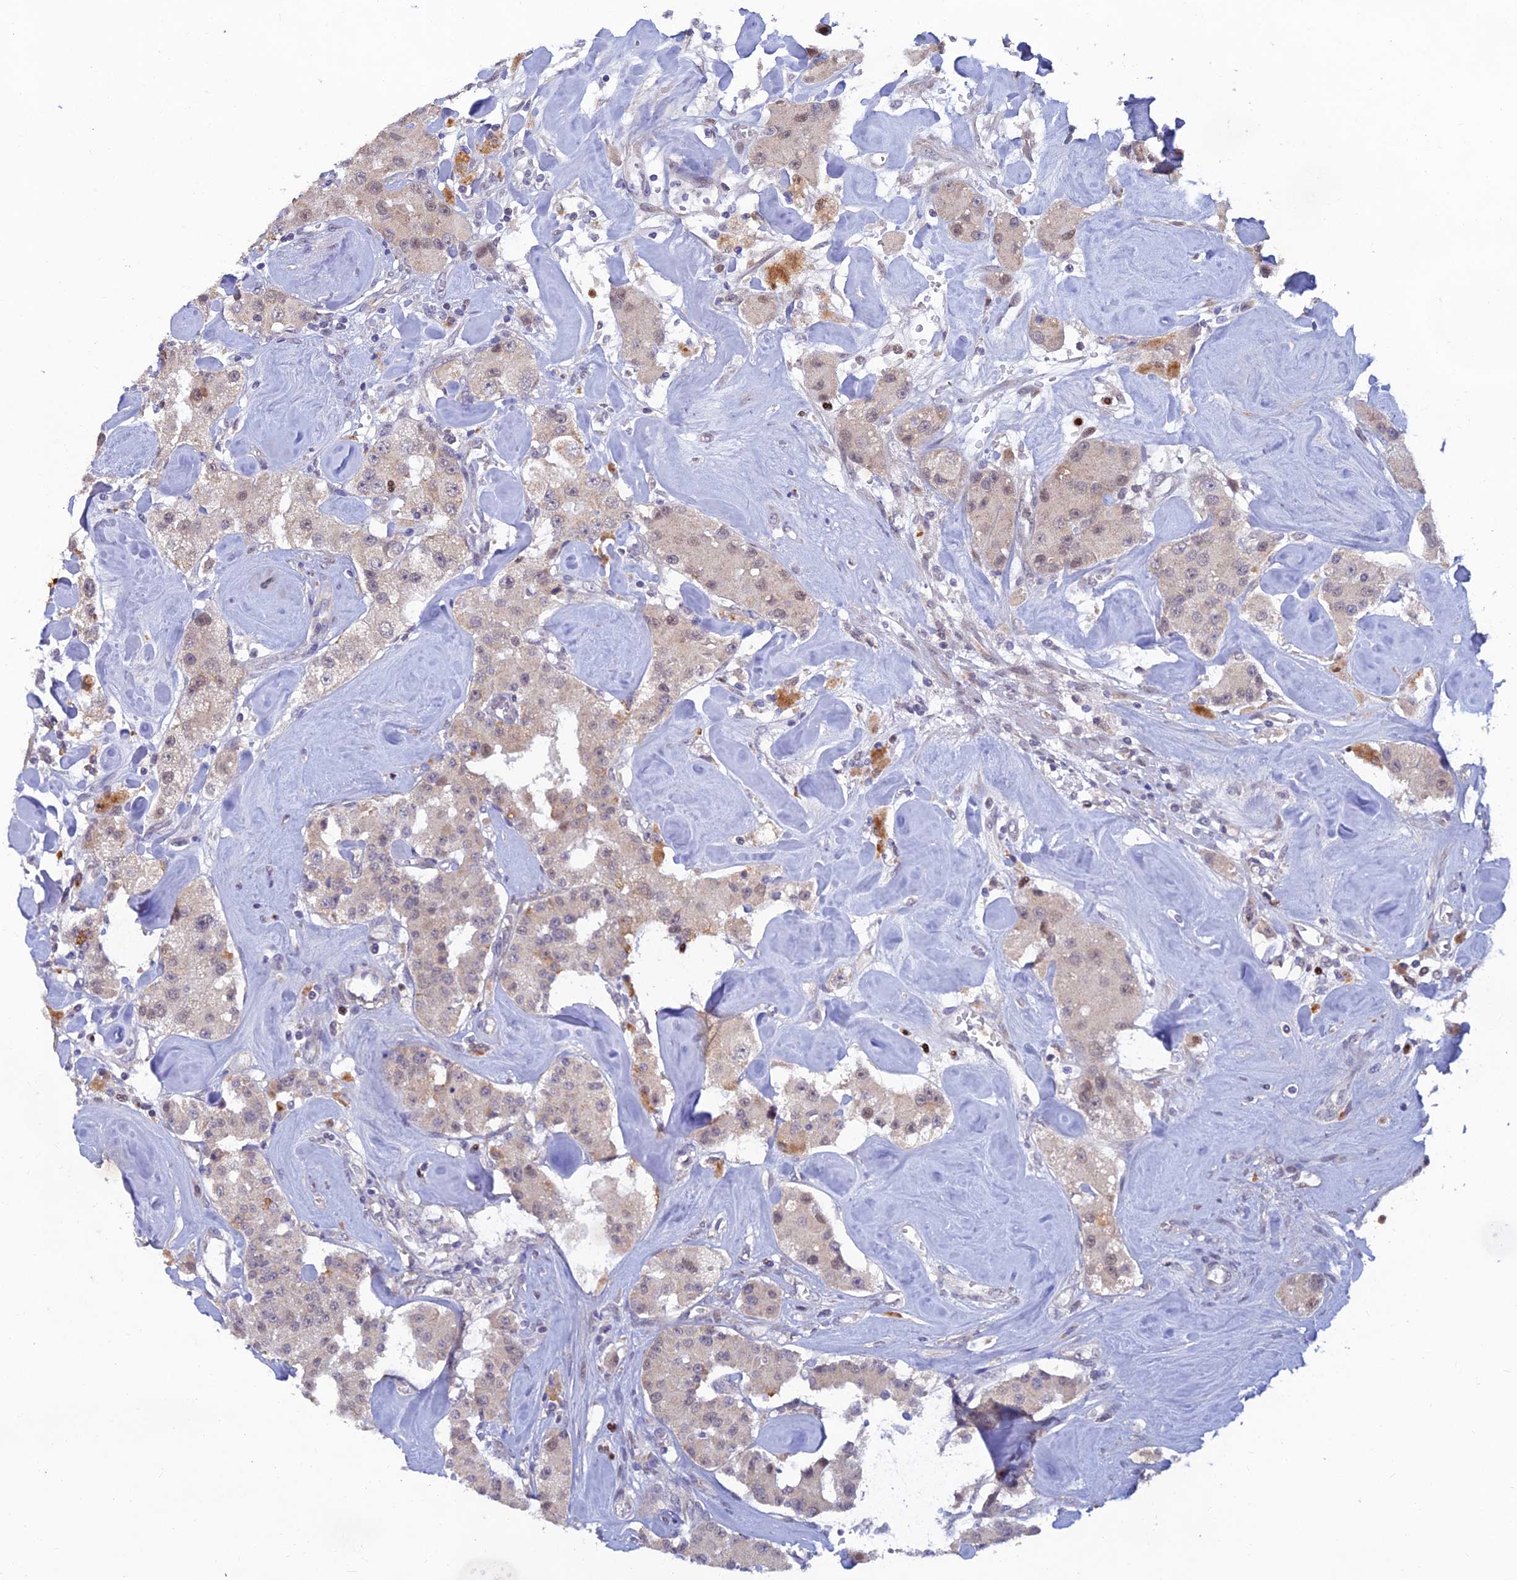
{"staining": {"intensity": "weak", "quantity": "25%-75%", "location": "nuclear"}, "tissue": "carcinoid", "cell_type": "Tumor cells", "image_type": "cancer", "snomed": [{"axis": "morphology", "description": "Carcinoid, malignant, NOS"}, {"axis": "topography", "description": "Pancreas"}], "caption": "Protein expression analysis of human carcinoid reveals weak nuclear positivity in approximately 25%-75% of tumor cells. The protein is shown in brown color, while the nuclei are stained blue.", "gene": "FASTKD5", "patient": {"sex": "male", "age": 41}}